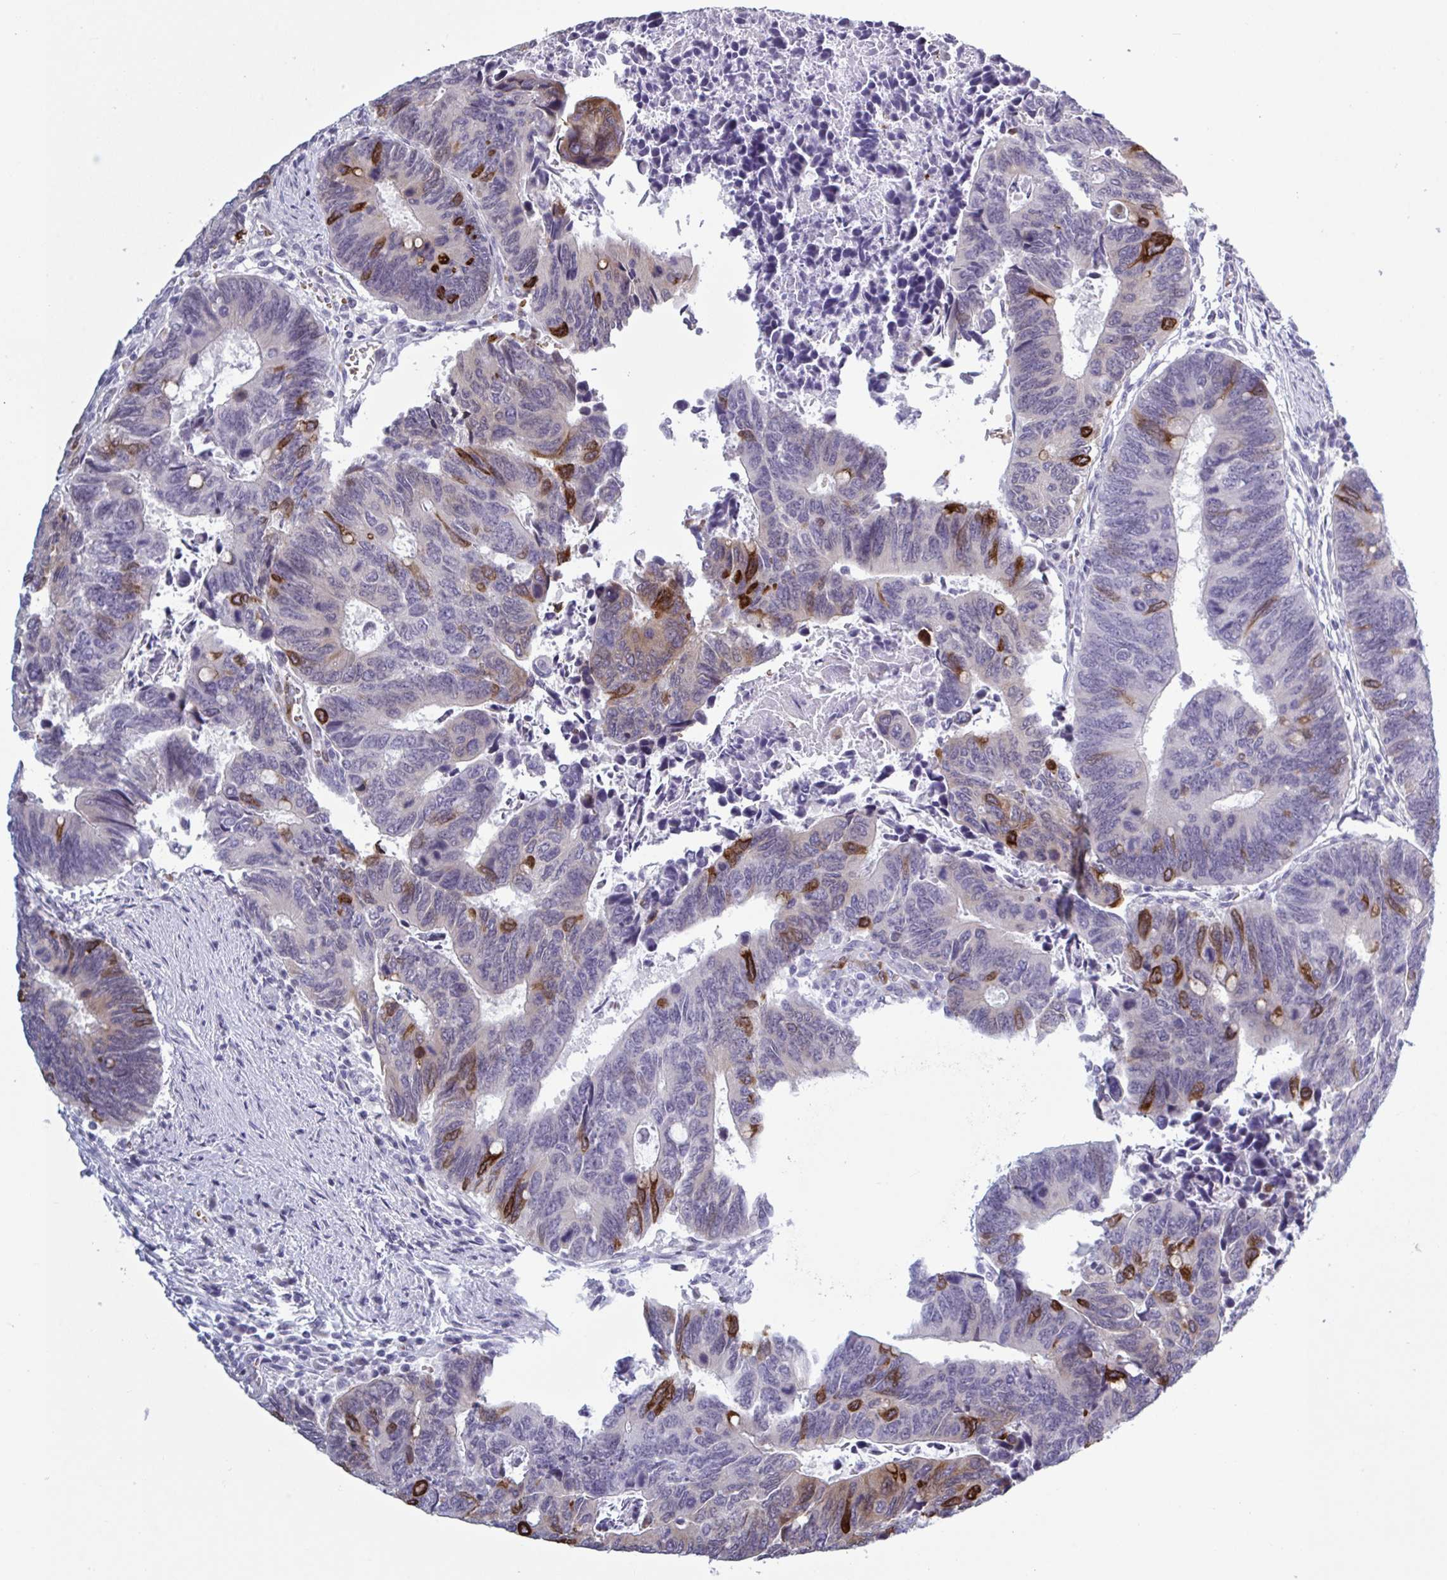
{"staining": {"intensity": "strong", "quantity": "<25%", "location": "cytoplasmic/membranous"}, "tissue": "colorectal cancer", "cell_type": "Tumor cells", "image_type": "cancer", "snomed": [{"axis": "morphology", "description": "Adenocarcinoma, NOS"}, {"axis": "topography", "description": "Colon"}], "caption": "A brown stain labels strong cytoplasmic/membranous expression of a protein in human colorectal cancer (adenocarcinoma) tumor cells.", "gene": "HSD11B2", "patient": {"sex": "male", "age": 87}}